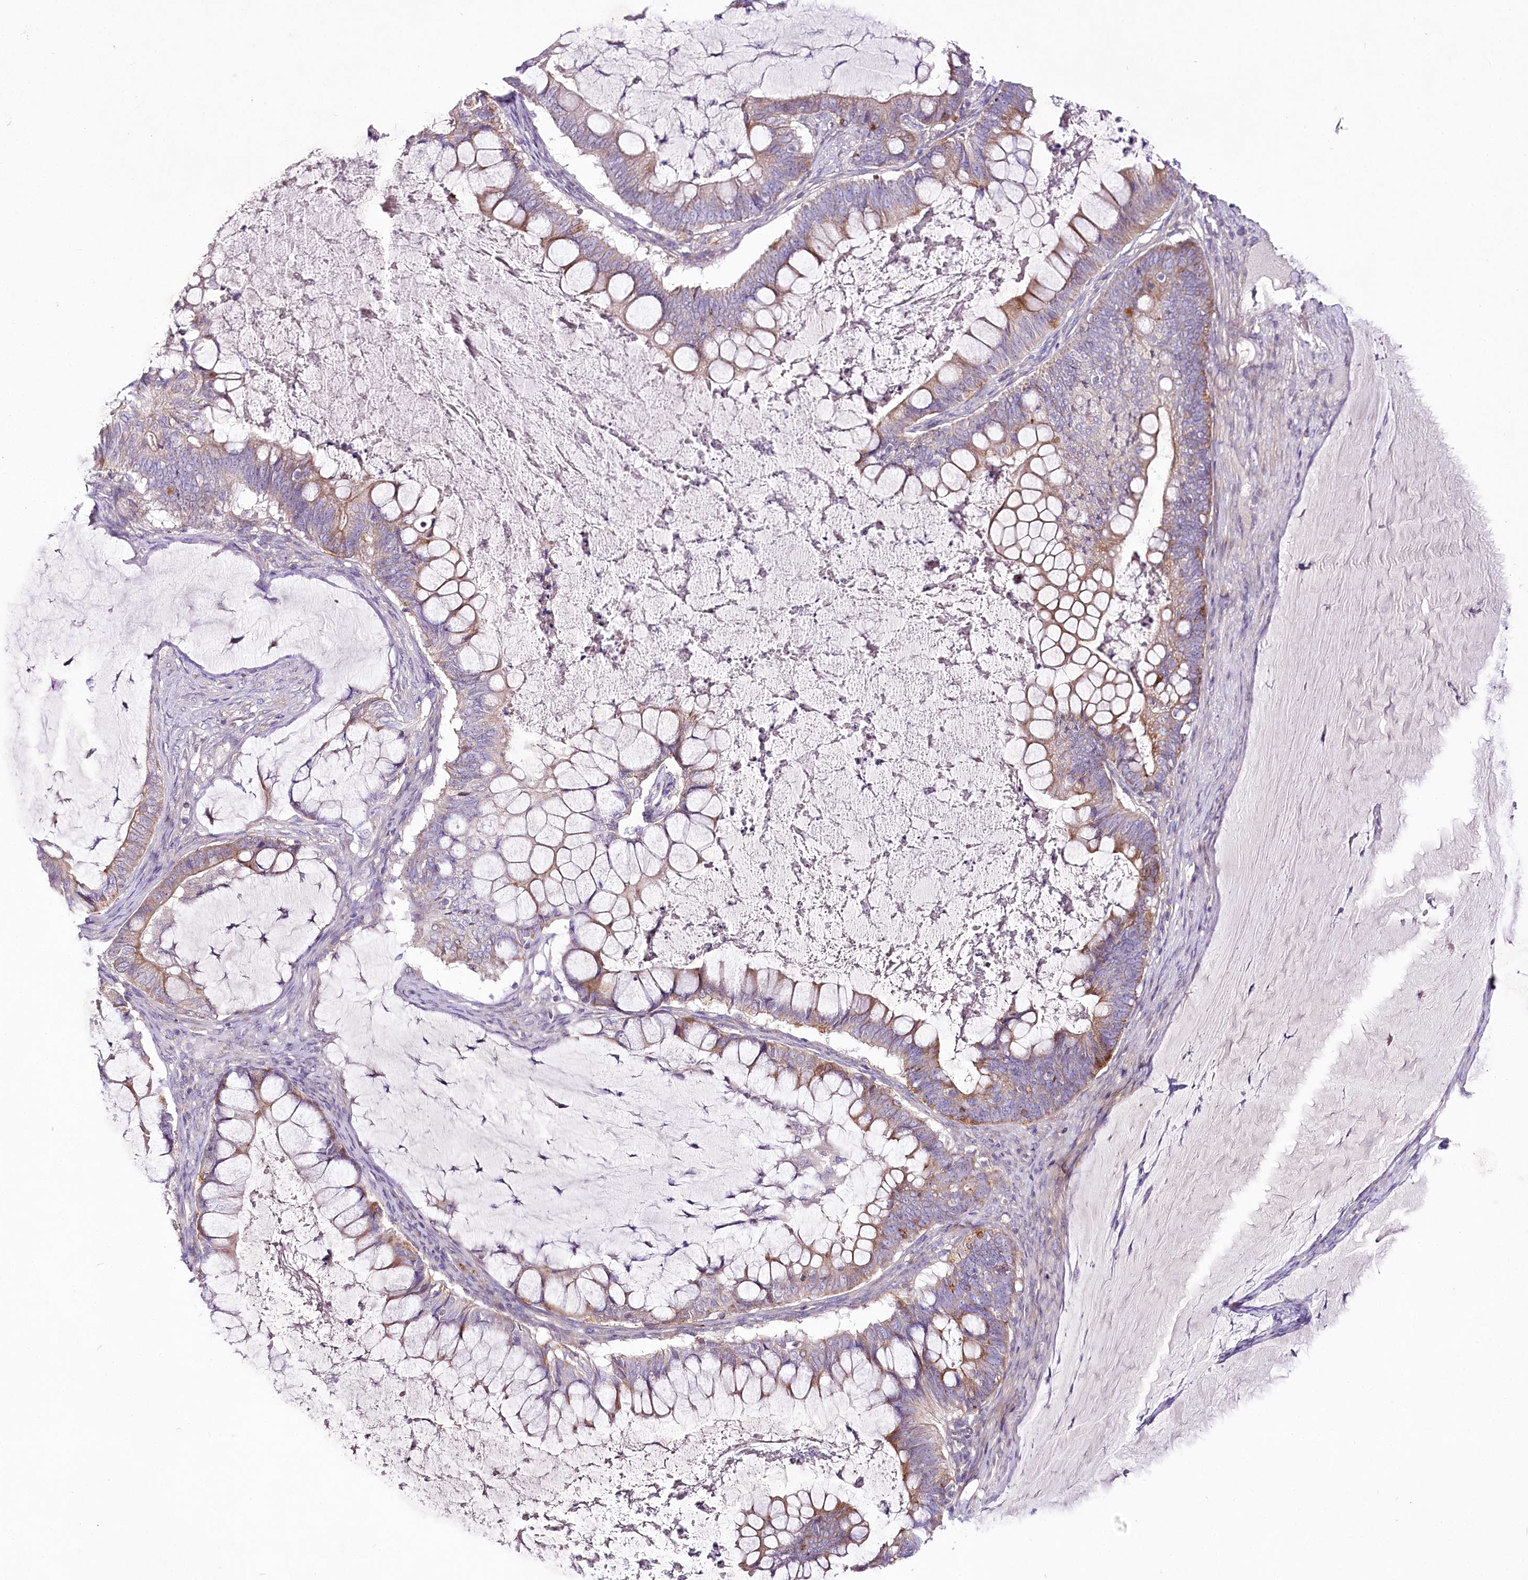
{"staining": {"intensity": "moderate", "quantity": "25%-75%", "location": "cytoplasmic/membranous"}, "tissue": "ovarian cancer", "cell_type": "Tumor cells", "image_type": "cancer", "snomed": [{"axis": "morphology", "description": "Cystadenocarcinoma, mucinous, NOS"}, {"axis": "topography", "description": "Ovary"}], "caption": "The histopathology image demonstrates a brown stain indicating the presence of a protein in the cytoplasmic/membranous of tumor cells in ovarian cancer (mucinous cystadenocarcinoma). The staining is performed using DAB brown chromogen to label protein expression. The nuclei are counter-stained blue using hematoxylin.", "gene": "LRRC14B", "patient": {"sex": "female", "age": 61}}